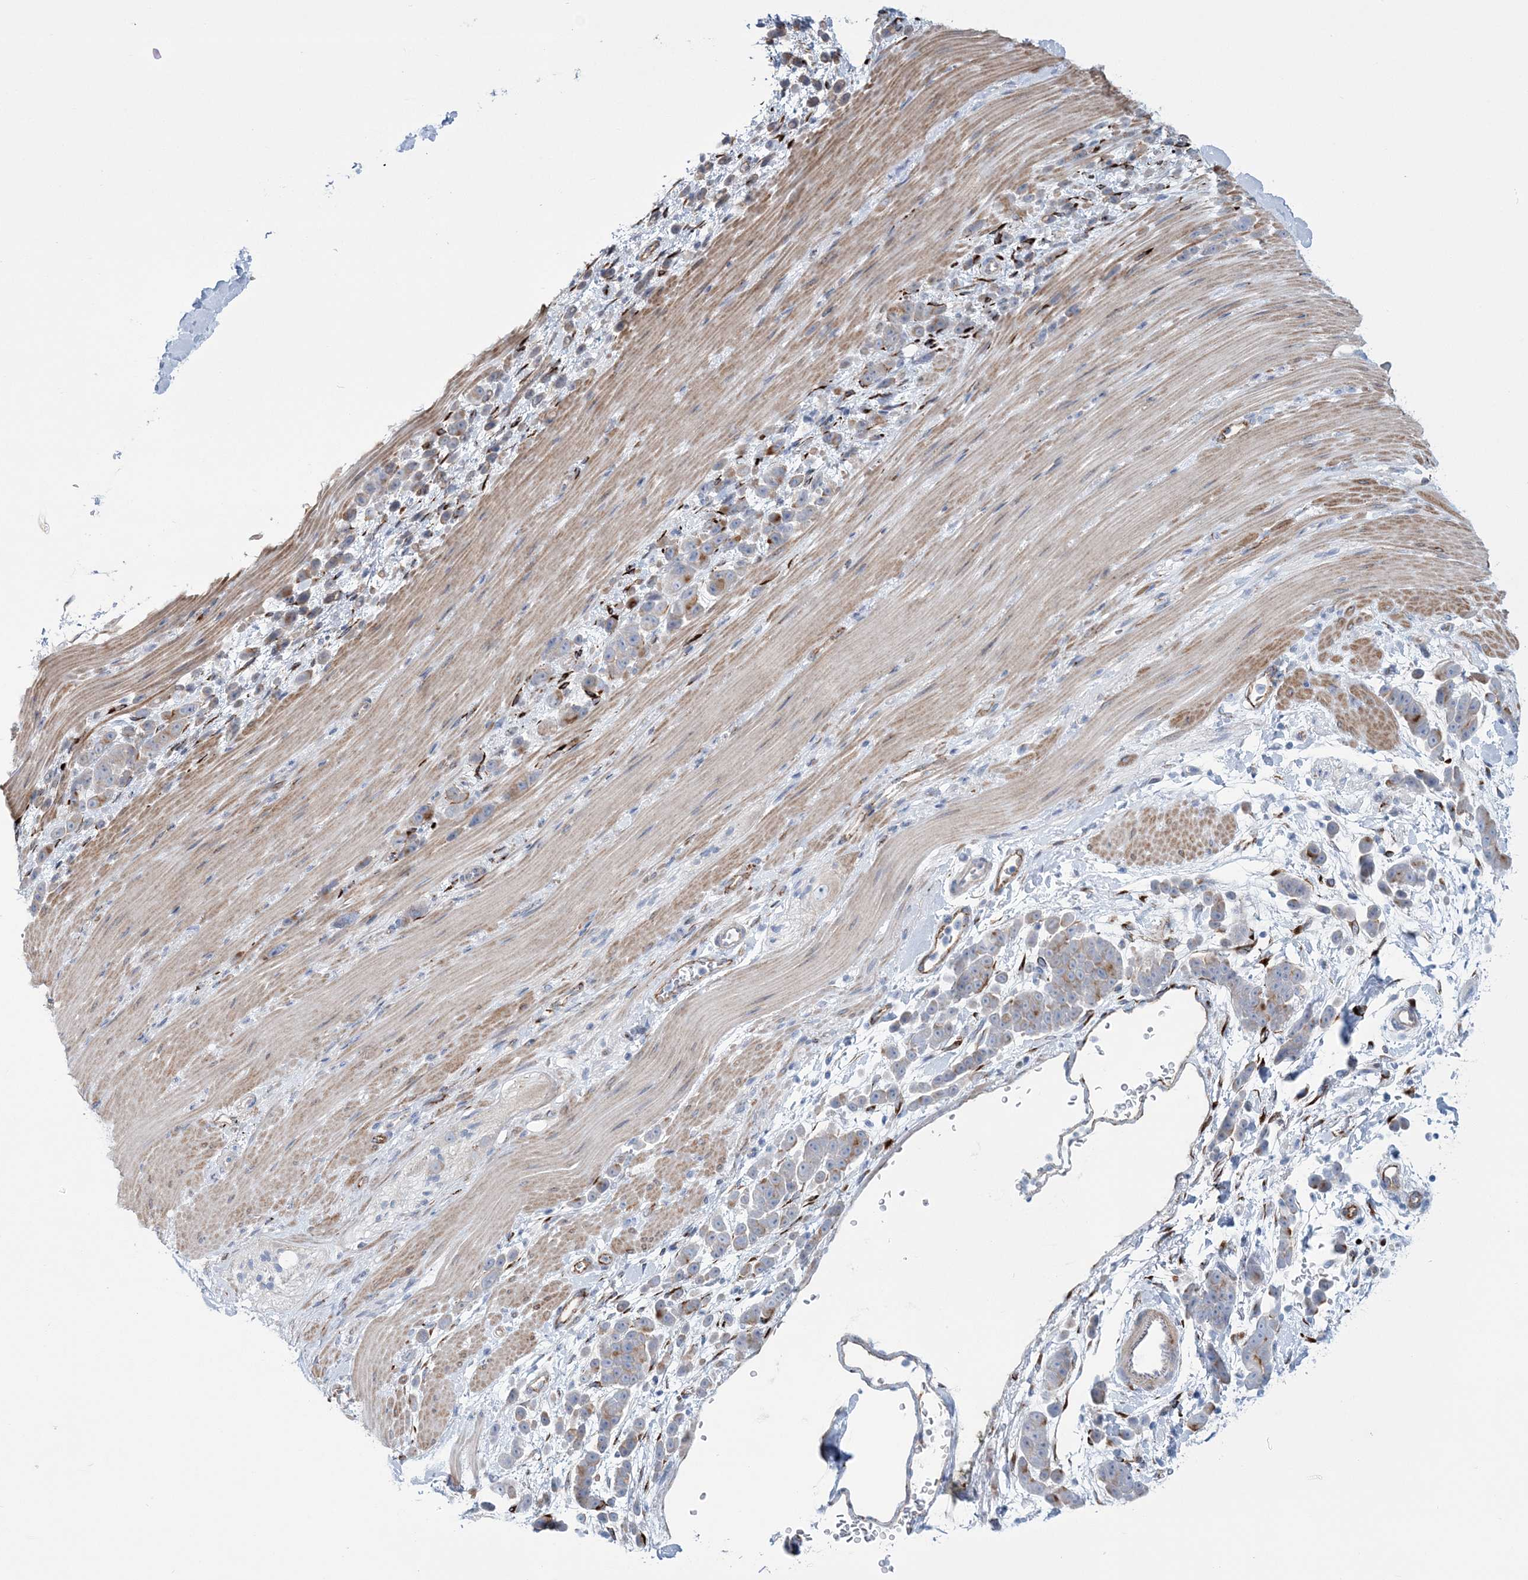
{"staining": {"intensity": "weak", "quantity": "25%-75%", "location": "cytoplasmic/membranous"}, "tissue": "pancreatic cancer", "cell_type": "Tumor cells", "image_type": "cancer", "snomed": [{"axis": "morphology", "description": "Normal tissue, NOS"}, {"axis": "morphology", "description": "Adenocarcinoma, NOS"}, {"axis": "topography", "description": "Pancreas"}], "caption": "An image showing weak cytoplasmic/membranous expression in about 25%-75% of tumor cells in pancreatic cancer (adenocarcinoma), as visualized by brown immunohistochemical staining.", "gene": "RAB11FIP5", "patient": {"sex": "female", "age": 64}}